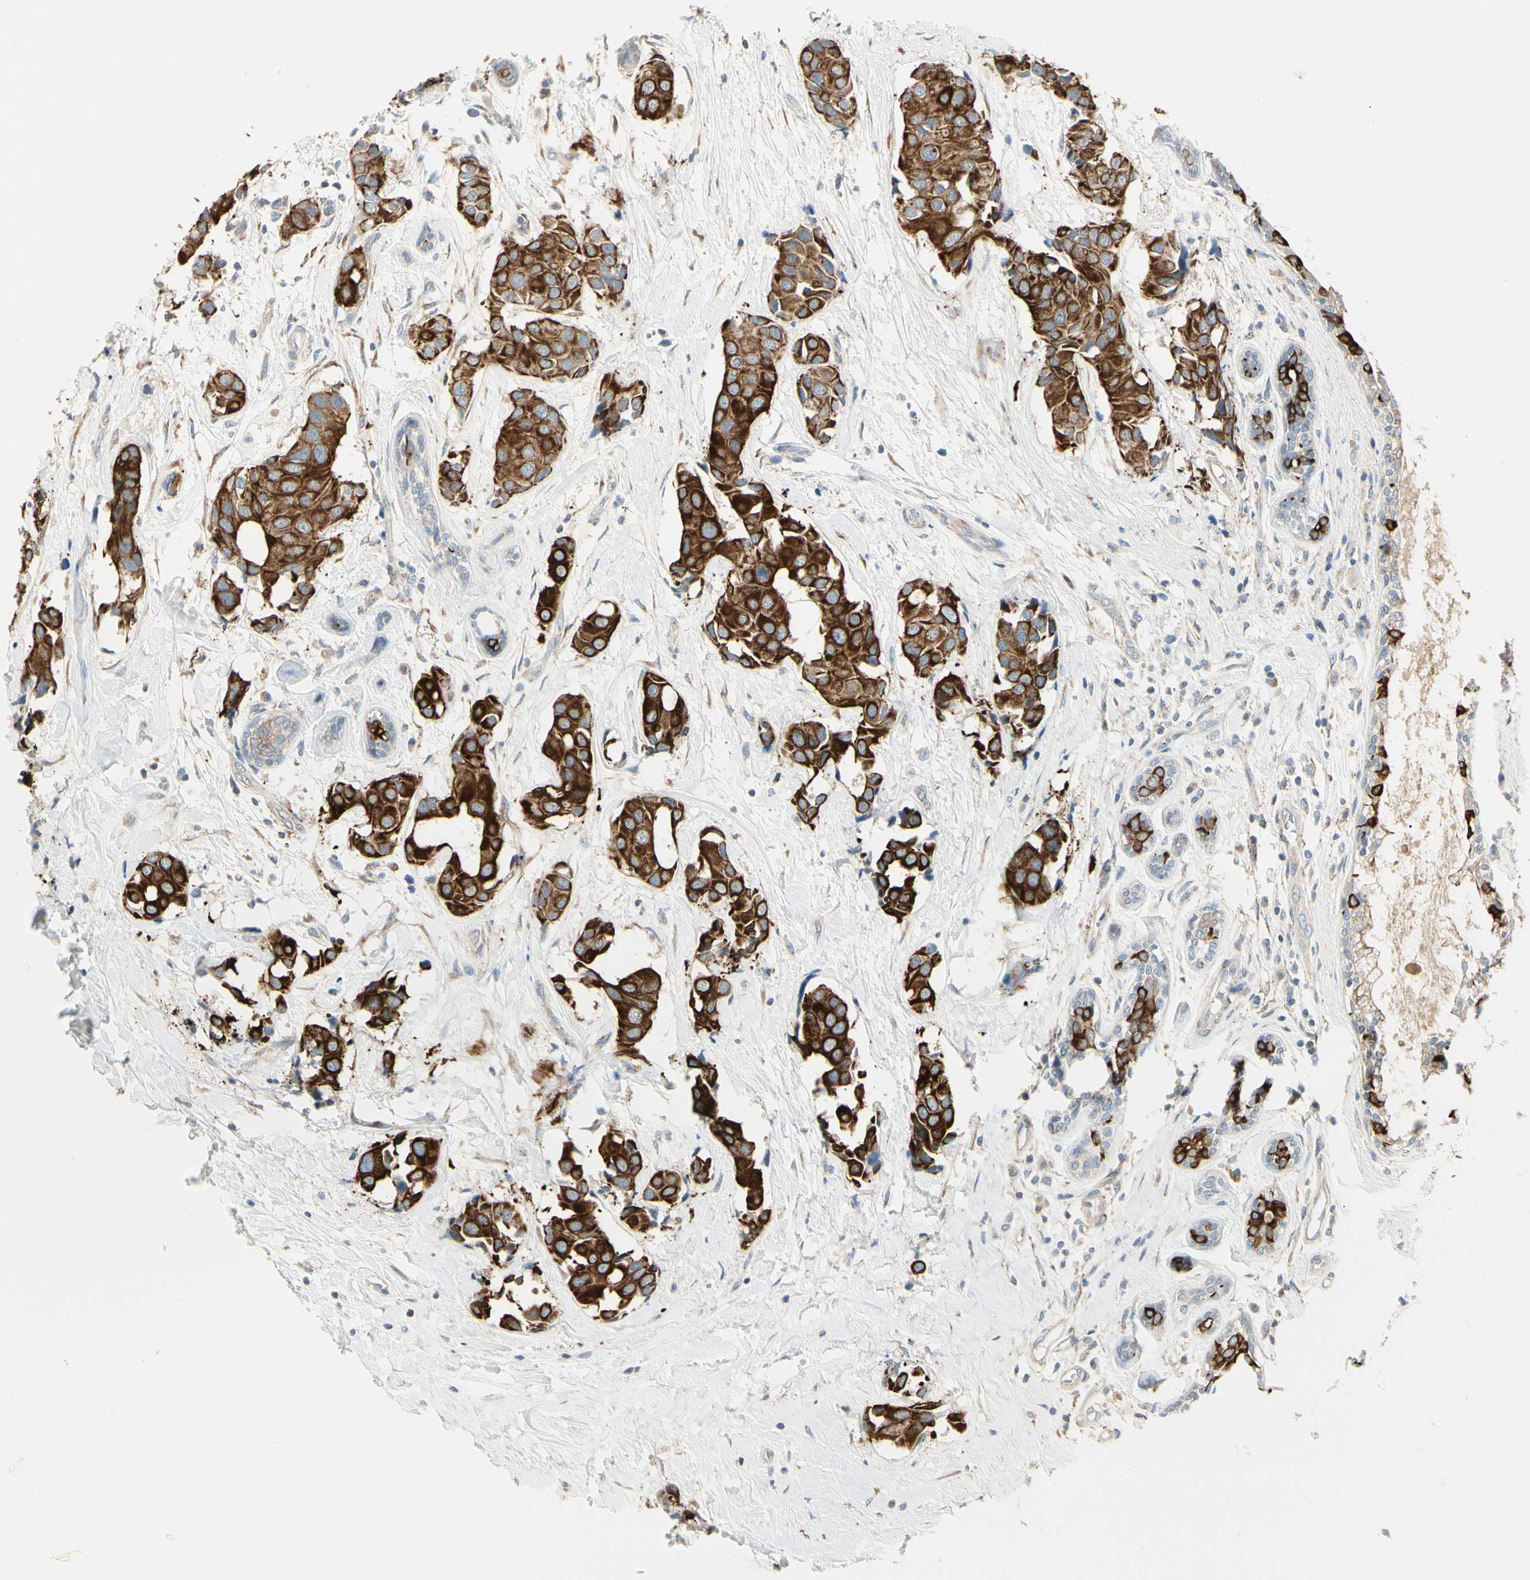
{"staining": {"intensity": "strong", "quantity": ">75%", "location": "cytoplasmic/membranous"}, "tissue": "breast cancer", "cell_type": "Tumor cells", "image_type": "cancer", "snomed": [{"axis": "morphology", "description": "Normal tissue, NOS"}, {"axis": "morphology", "description": "Duct carcinoma"}, {"axis": "topography", "description": "Breast"}], "caption": "Protein expression analysis of invasive ductal carcinoma (breast) displays strong cytoplasmic/membranous staining in about >75% of tumor cells. Nuclei are stained in blue.", "gene": "DUSP12", "patient": {"sex": "female", "age": 39}}